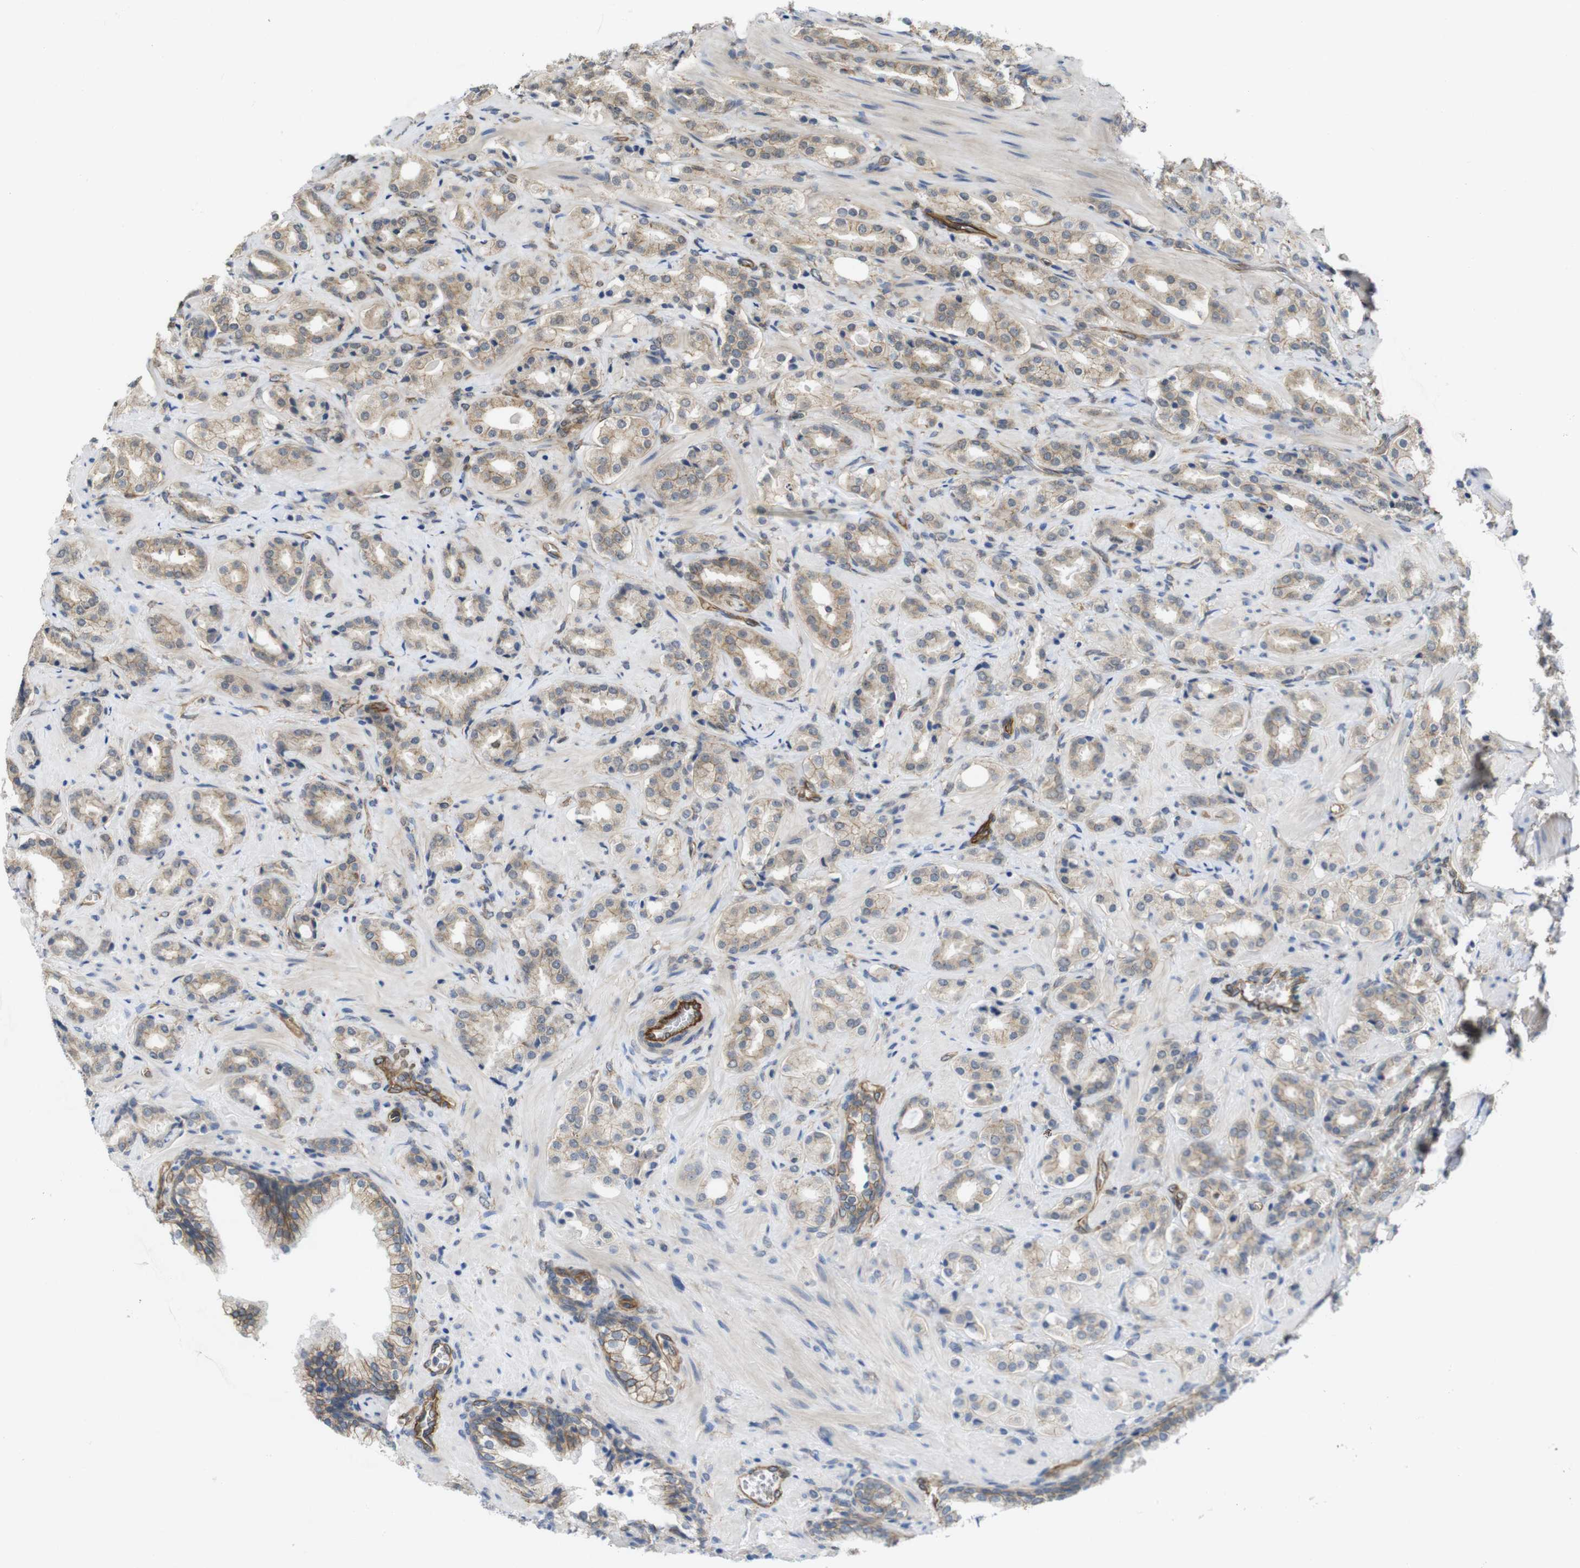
{"staining": {"intensity": "weak", "quantity": ">75%", "location": "cytoplasmic/membranous"}, "tissue": "prostate cancer", "cell_type": "Tumor cells", "image_type": "cancer", "snomed": [{"axis": "morphology", "description": "Adenocarcinoma, High grade"}, {"axis": "topography", "description": "Prostate"}], "caption": "Prostate cancer was stained to show a protein in brown. There is low levels of weak cytoplasmic/membranous positivity in approximately >75% of tumor cells.", "gene": "ZDHHC5", "patient": {"sex": "male", "age": 64}}